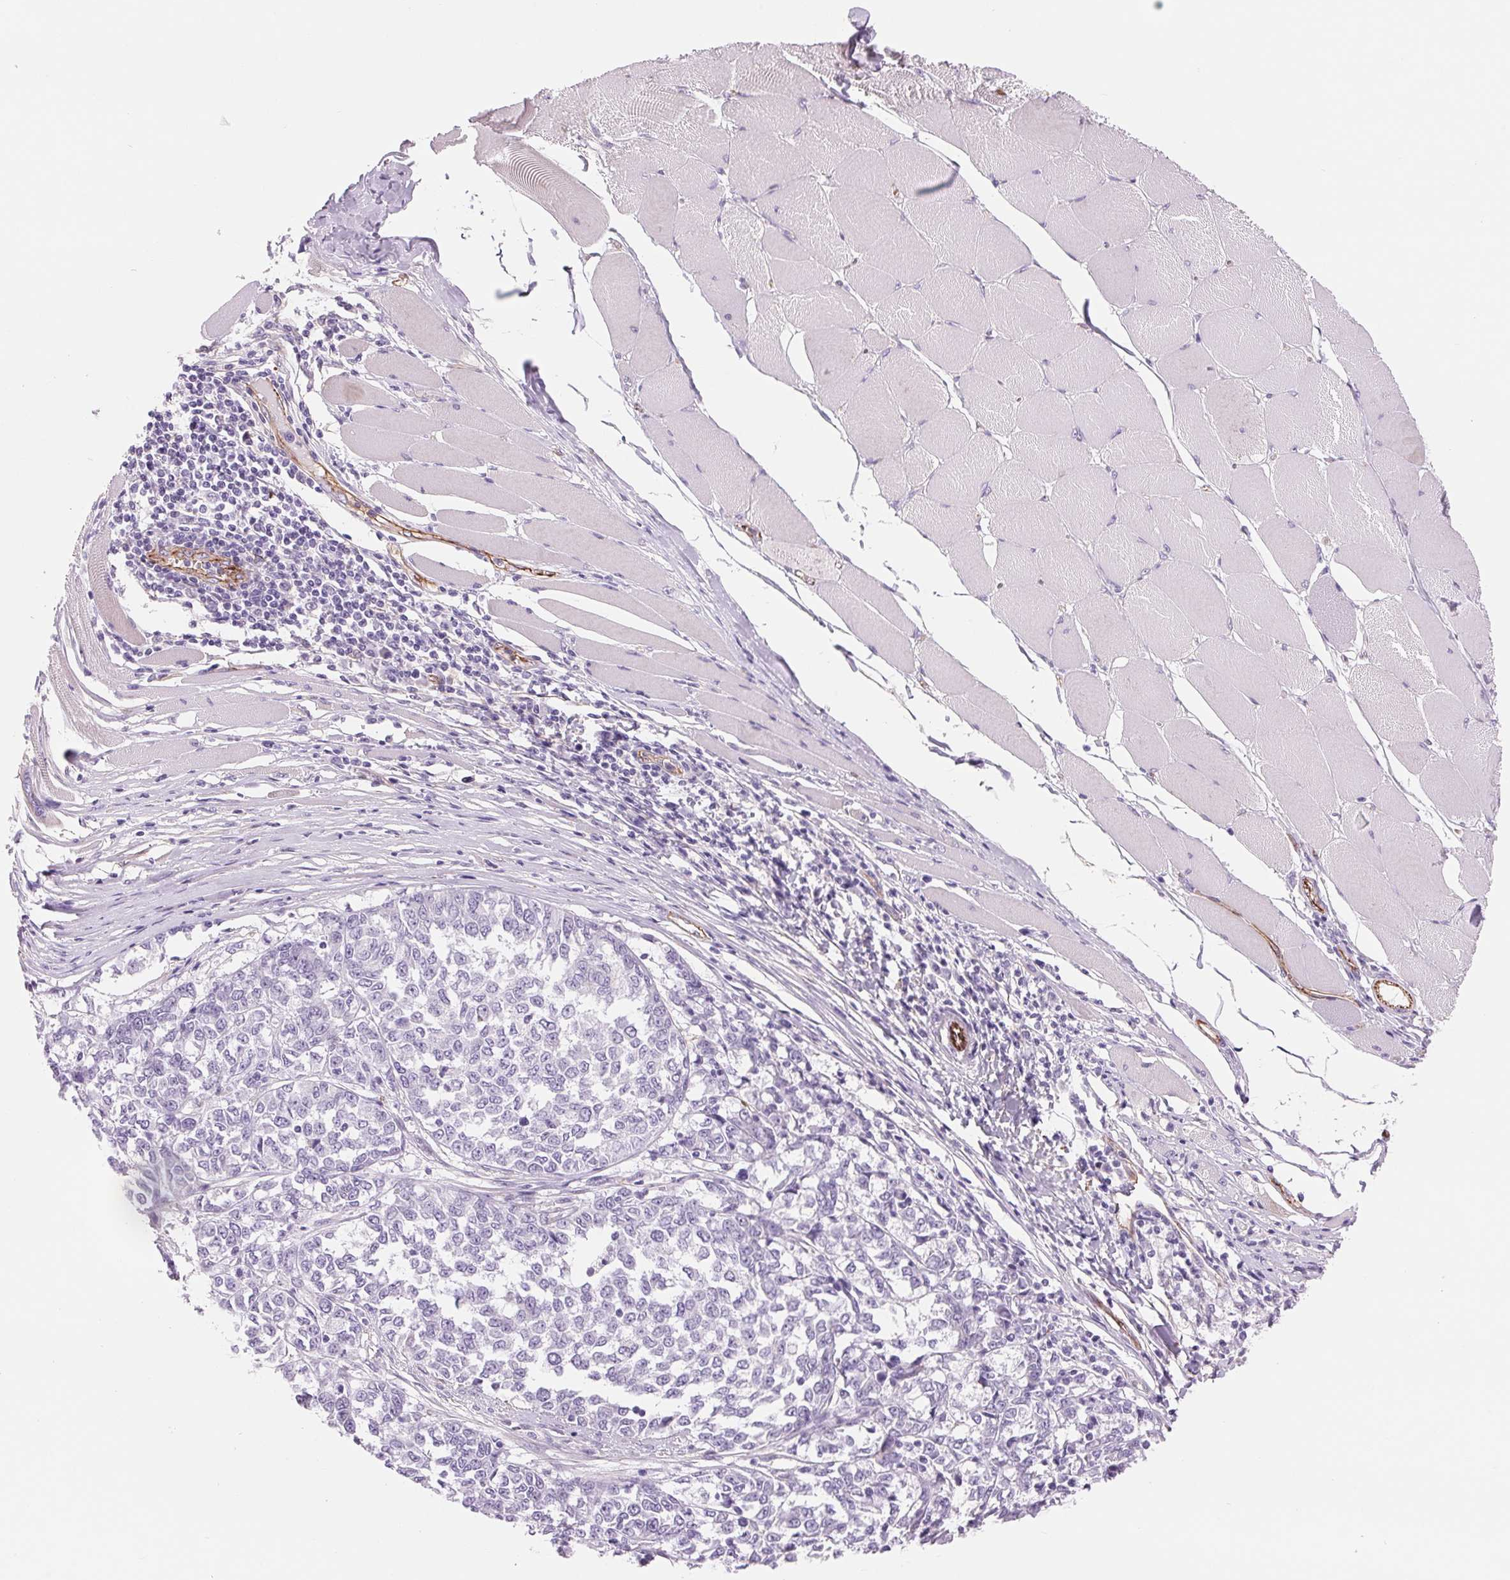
{"staining": {"intensity": "negative", "quantity": "none", "location": "none"}, "tissue": "melanoma", "cell_type": "Tumor cells", "image_type": "cancer", "snomed": [{"axis": "morphology", "description": "Malignant melanoma, NOS"}, {"axis": "topography", "description": "Skin"}], "caption": "Immunohistochemistry (IHC) of human melanoma reveals no expression in tumor cells. The staining is performed using DAB (3,3'-diaminobenzidine) brown chromogen with nuclei counter-stained in using hematoxylin.", "gene": "DIXDC1", "patient": {"sex": "female", "age": 72}}